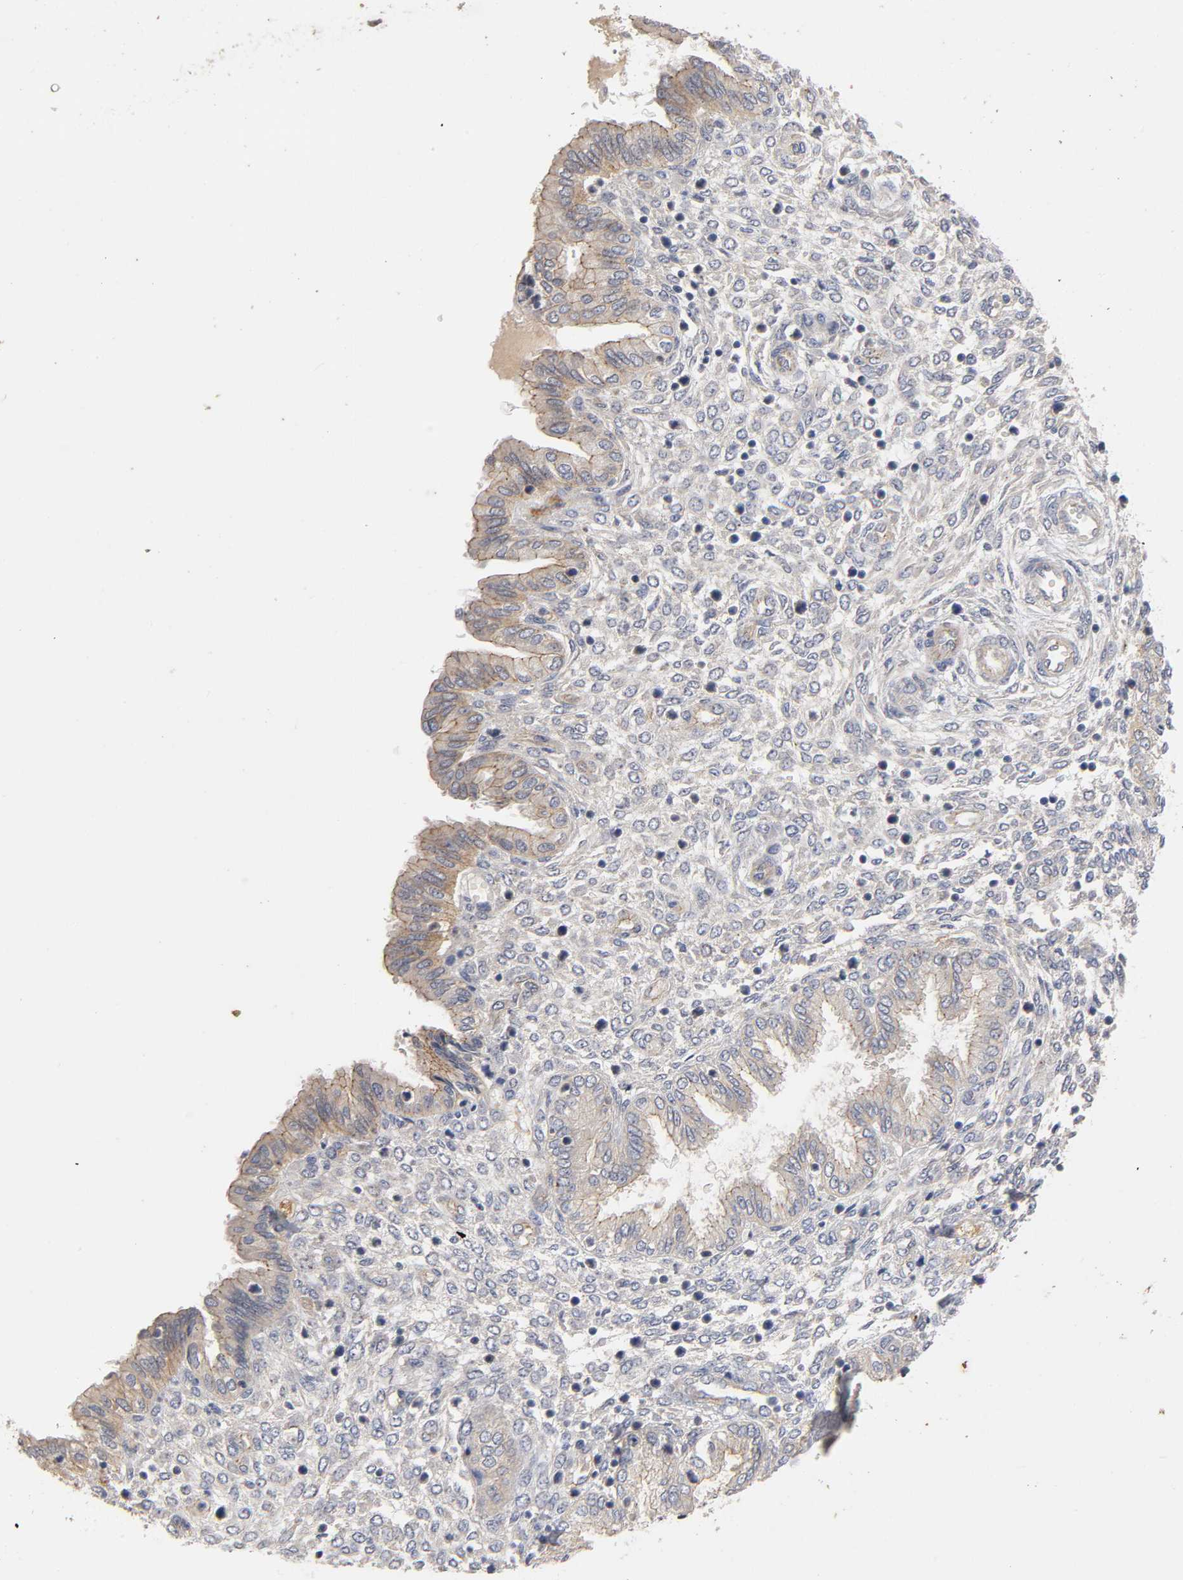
{"staining": {"intensity": "weak", "quantity": ">75%", "location": "cytoplasmic/membranous"}, "tissue": "endometrium", "cell_type": "Cells in endometrial stroma", "image_type": "normal", "snomed": [{"axis": "morphology", "description": "Normal tissue, NOS"}, {"axis": "topography", "description": "Endometrium"}], "caption": "An immunohistochemistry micrograph of normal tissue is shown. Protein staining in brown shows weak cytoplasmic/membranous positivity in endometrium within cells in endometrial stroma.", "gene": "PDZD11", "patient": {"sex": "female", "age": 33}}